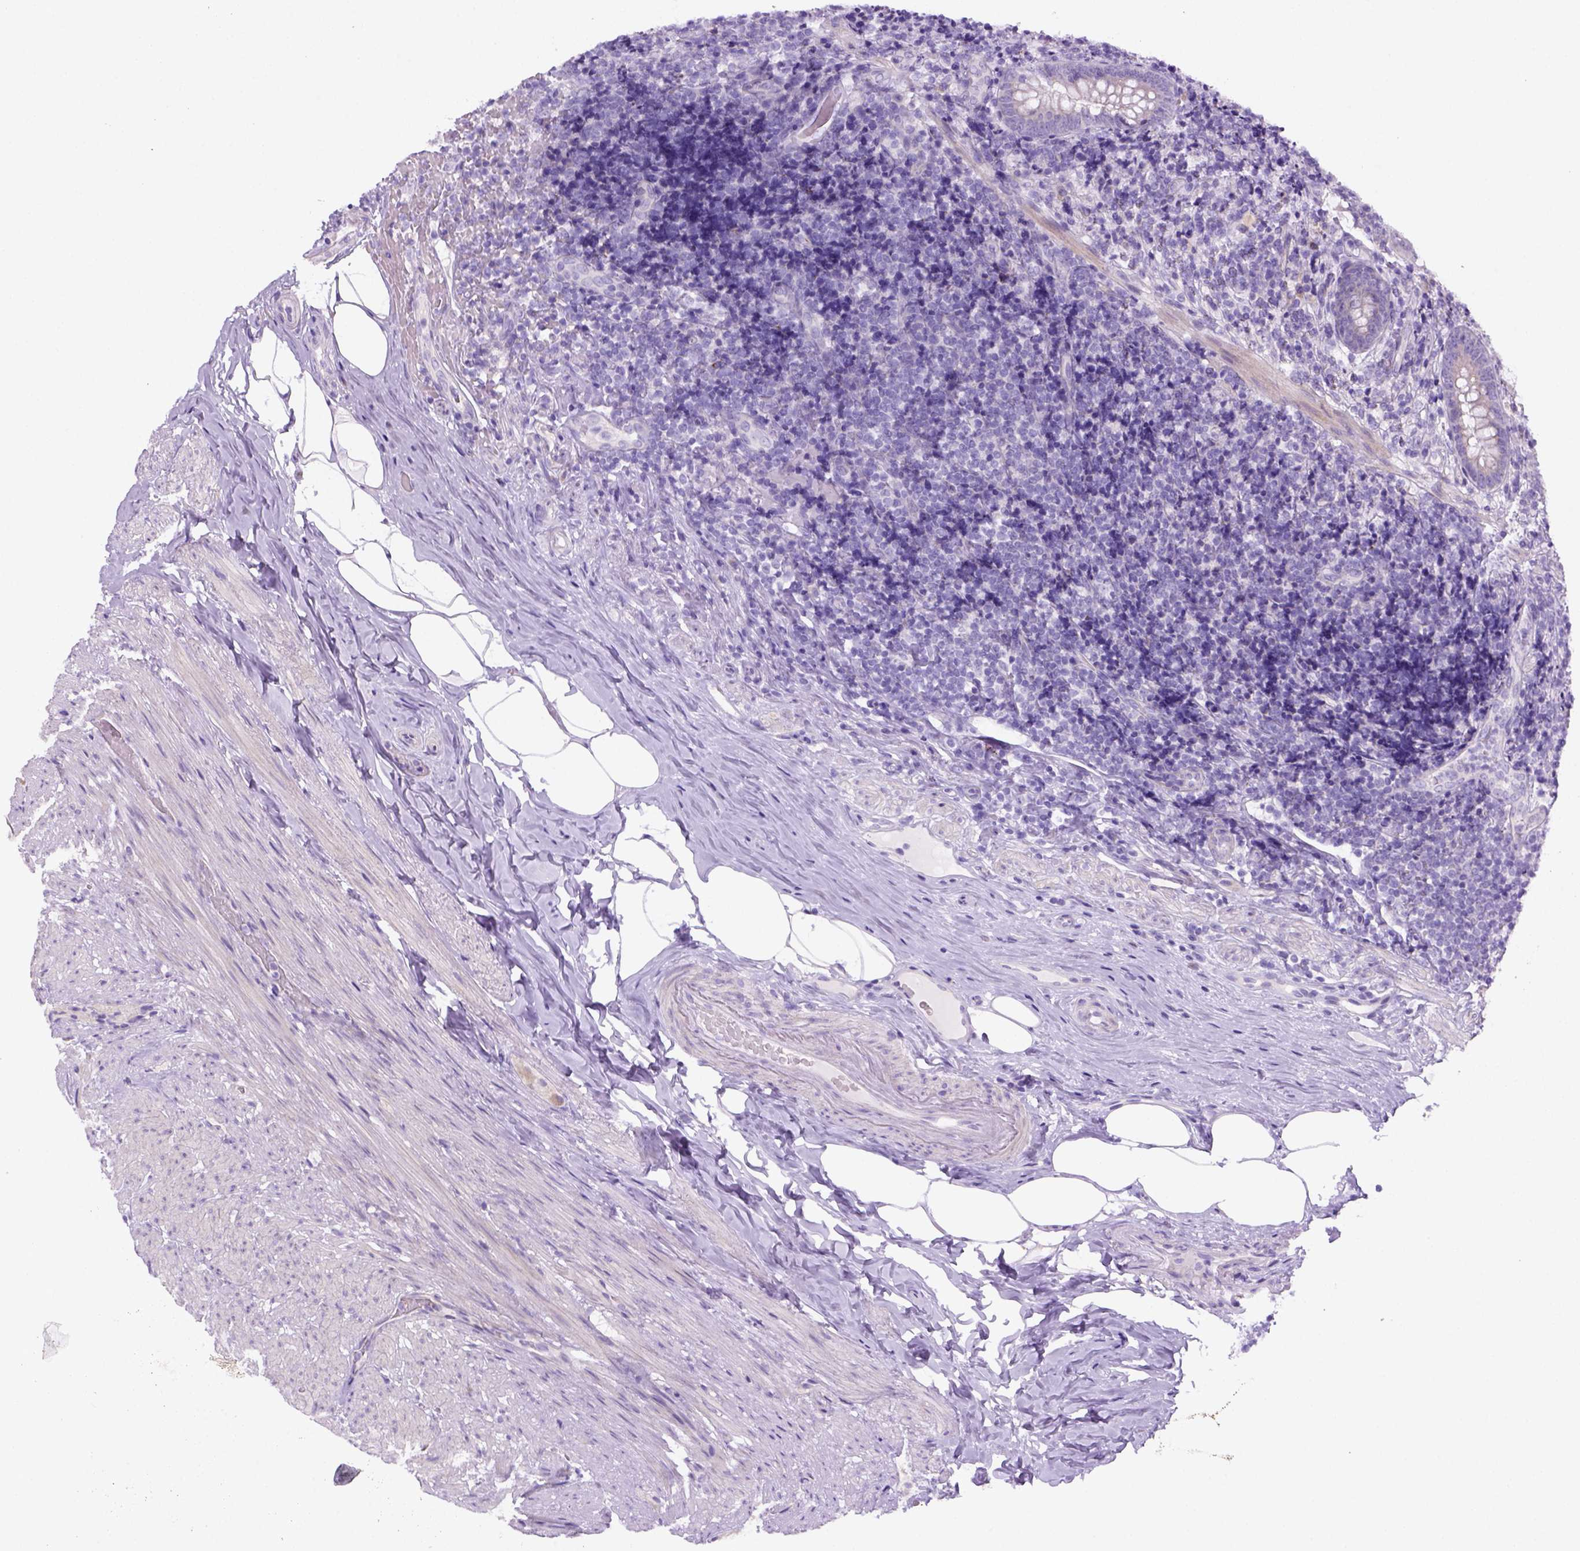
{"staining": {"intensity": "negative", "quantity": "none", "location": "none"}, "tissue": "appendix", "cell_type": "Glandular cells", "image_type": "normal", "snomed": [{"axis": "morphology", "description": "Normal tissue, NOS"}, {"axis": "topography", "description": "Appendix"}], "caption": "Glandular cells are negative for brown protein staining in benign appendix. Nuclei are stained in blue.", "gene": "DNAH11", "patient": {"sex": "male", "age": 47}}